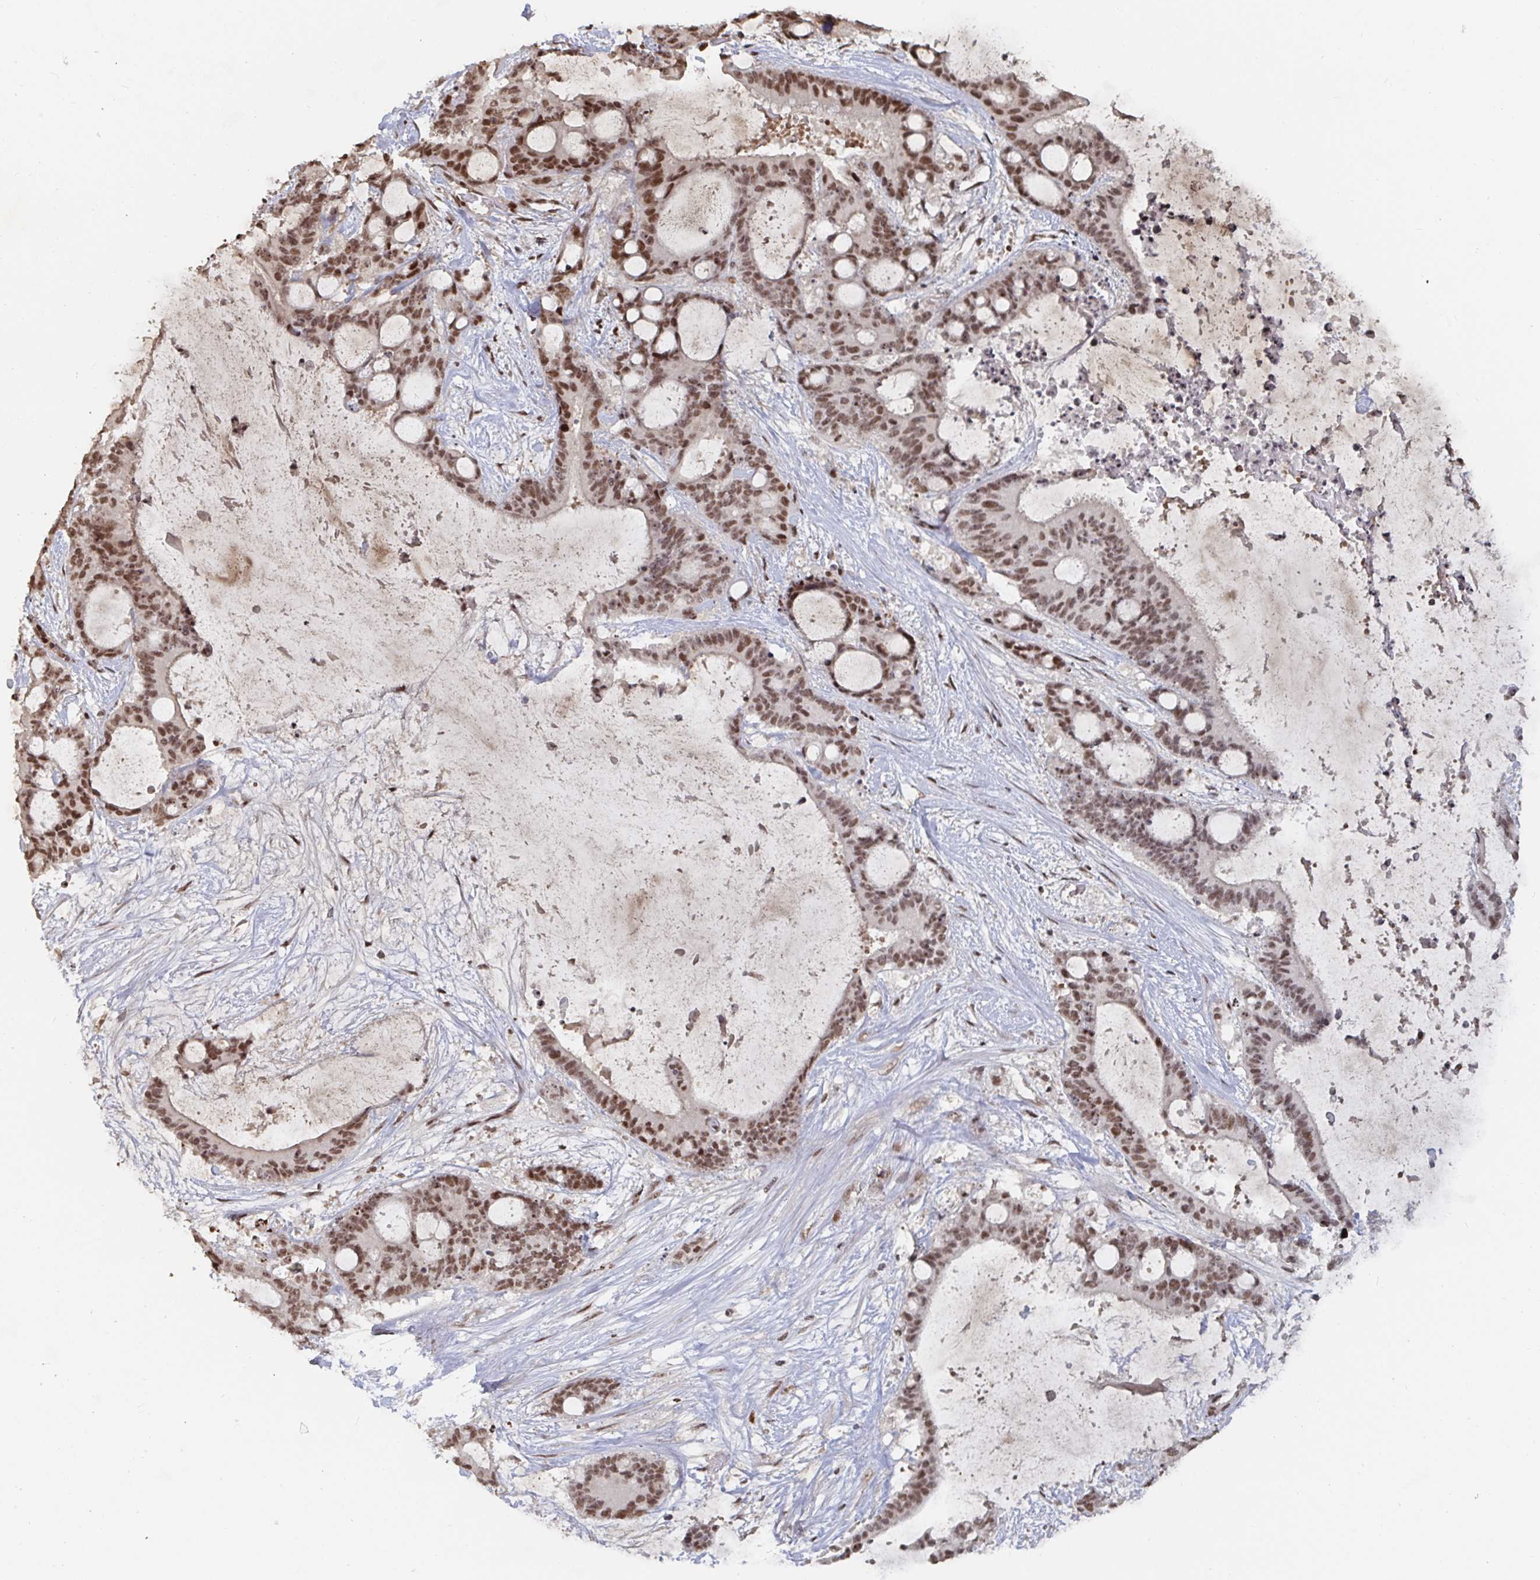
{"staining": {"intensity": "moderate", "quantity": ">75%", "location": "nuclear"}, "tissue": "liver cancer", "cell_type": "Tumor cells", "image_type": "cancer", "snomed": [{"axis": "morphology", "description": "Normal tissue, NOS"}, {"axis": "morphology", "description": "Cholangiocarcinoma"}, {"axis": "topography", "description": "Liver"}, {"axis": "topography", "description": "Peripheral nerve tissue"}], "caption": "Liver cancer (cholangiocarcinoma) stained with DAB immunohistochemistry (IHC) exhibits medium levels of moderate nuclear staining in approximately >75% of tumor cells. (brown staining indicates protein expression, while blue staining denotes nuclei).", "gene": "ZDHHC12", "patient": {"sex": "female", "age": 73}}